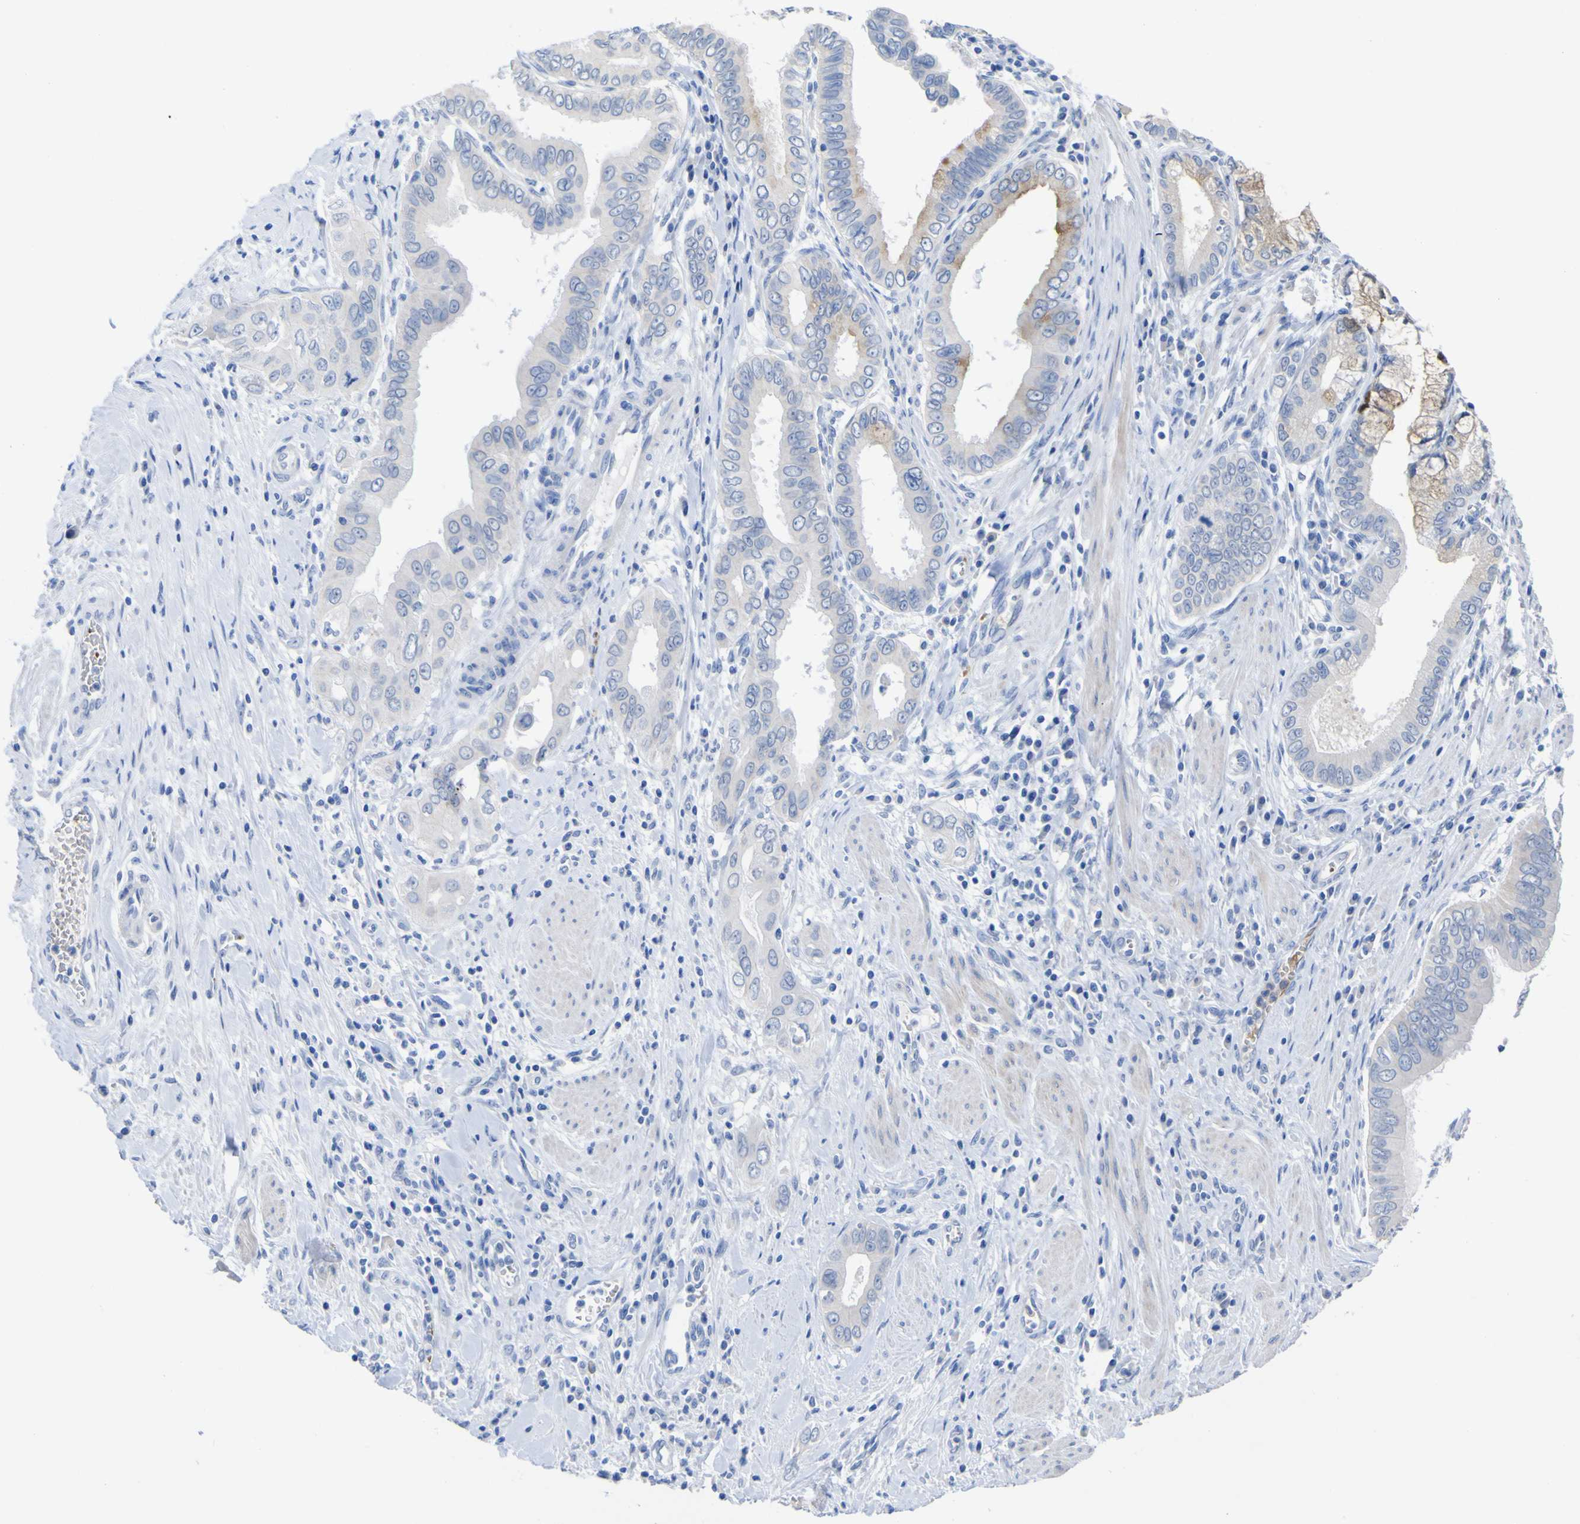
{"staining": {"intensity": "negative", "quantity": "none", "location": "none"}, "tissue": "pancreatic cancer", "cell_type": "Tumor cells", "image_type": "cancer", "snomed": [{"axis": "morphology", "description": "Normal tissue, NOS"}, {"axis": "topography", "description": "Lymph node"}], "caption": "Immunohistochemistry (IHC) image of neoplastic tissue: human pancreatic cancer stained with DAB demonstrates no significant protein expression in tumor cells. (DAB IHC, high magnification).", "gene": "GCM1", "patient": {"sex": "male", "age": 50}}